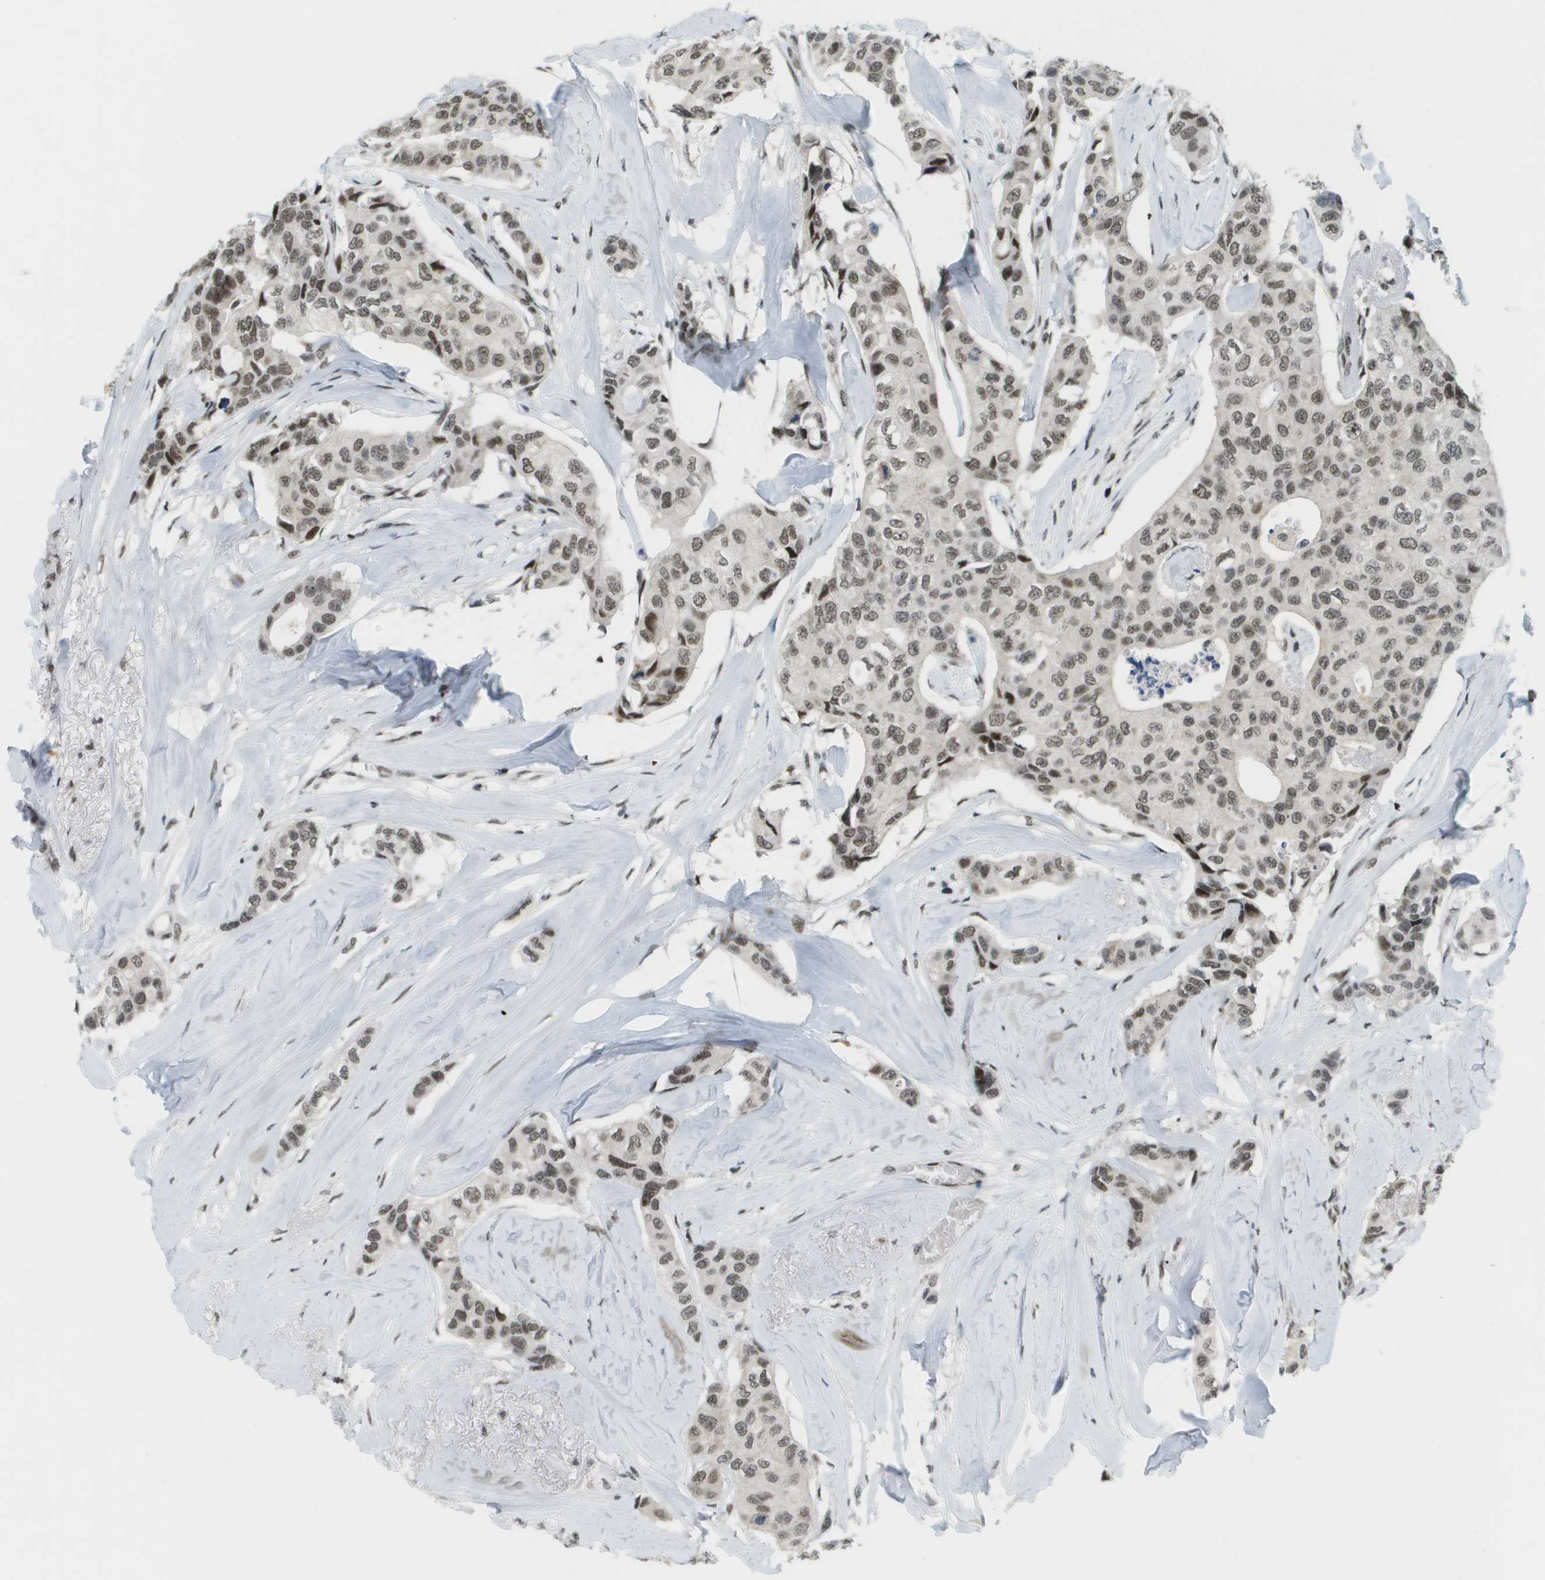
{"staining": {"intensity": "weak", "quantity": ">75%", "location": "nuclear"}, "tissue": "breast cancer", "cell_type": "Tumor cells", "image_type": "cancer", "snomed": [{"axis": "morphology", "description": "Duct carcinoma"}, {"axis": "topography", "description": "Breast"}], "caption": "Breast cancer stained for a protein demonstrates weak nuclear positivity in tumor cells.", "gene": "IRF7", "patient": {"sex": "female", "age": 80}}